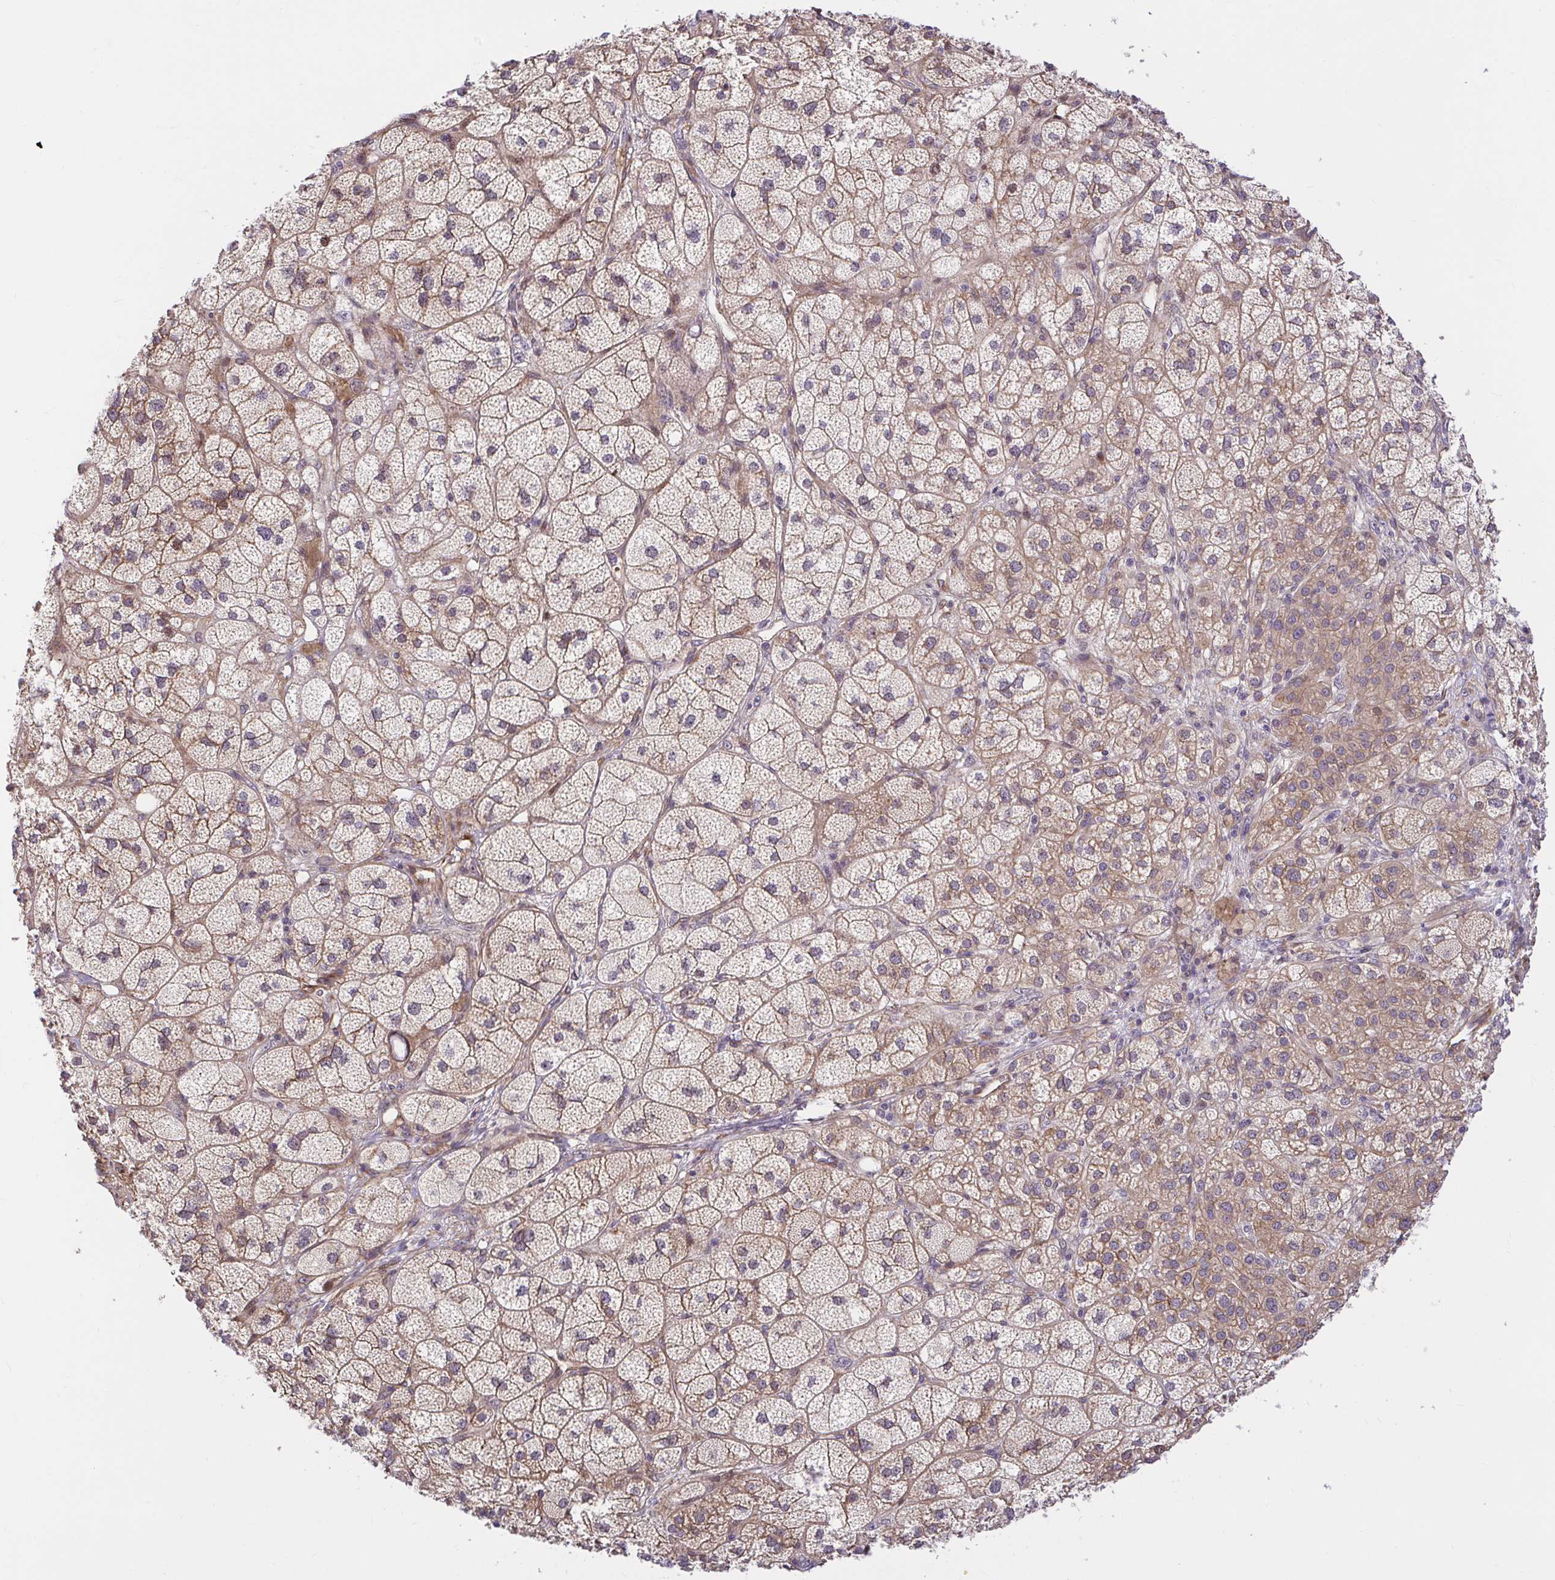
{"staining": {"intensity": "moderate", "quantity": ">75%", "location": "cytoplasmic/membranous,nuclear"}, "tissue": "adrenal gland", "cell_type": "Glandular cells", "image_type": "normal", "snomed": [{"axis": "morphology", "description": "Normal tissue, NOS"}, {"axis": "topography", "description": "Adrenal gland"}], "caption": "Glandular cells show medium levels of moderate cytoplasmic/membranous,nuclear expression in about >75% of cells in unremarkable adrenal gland.", "gene": "TRIM55", "patient": {"sex": "female", "age": 60}}